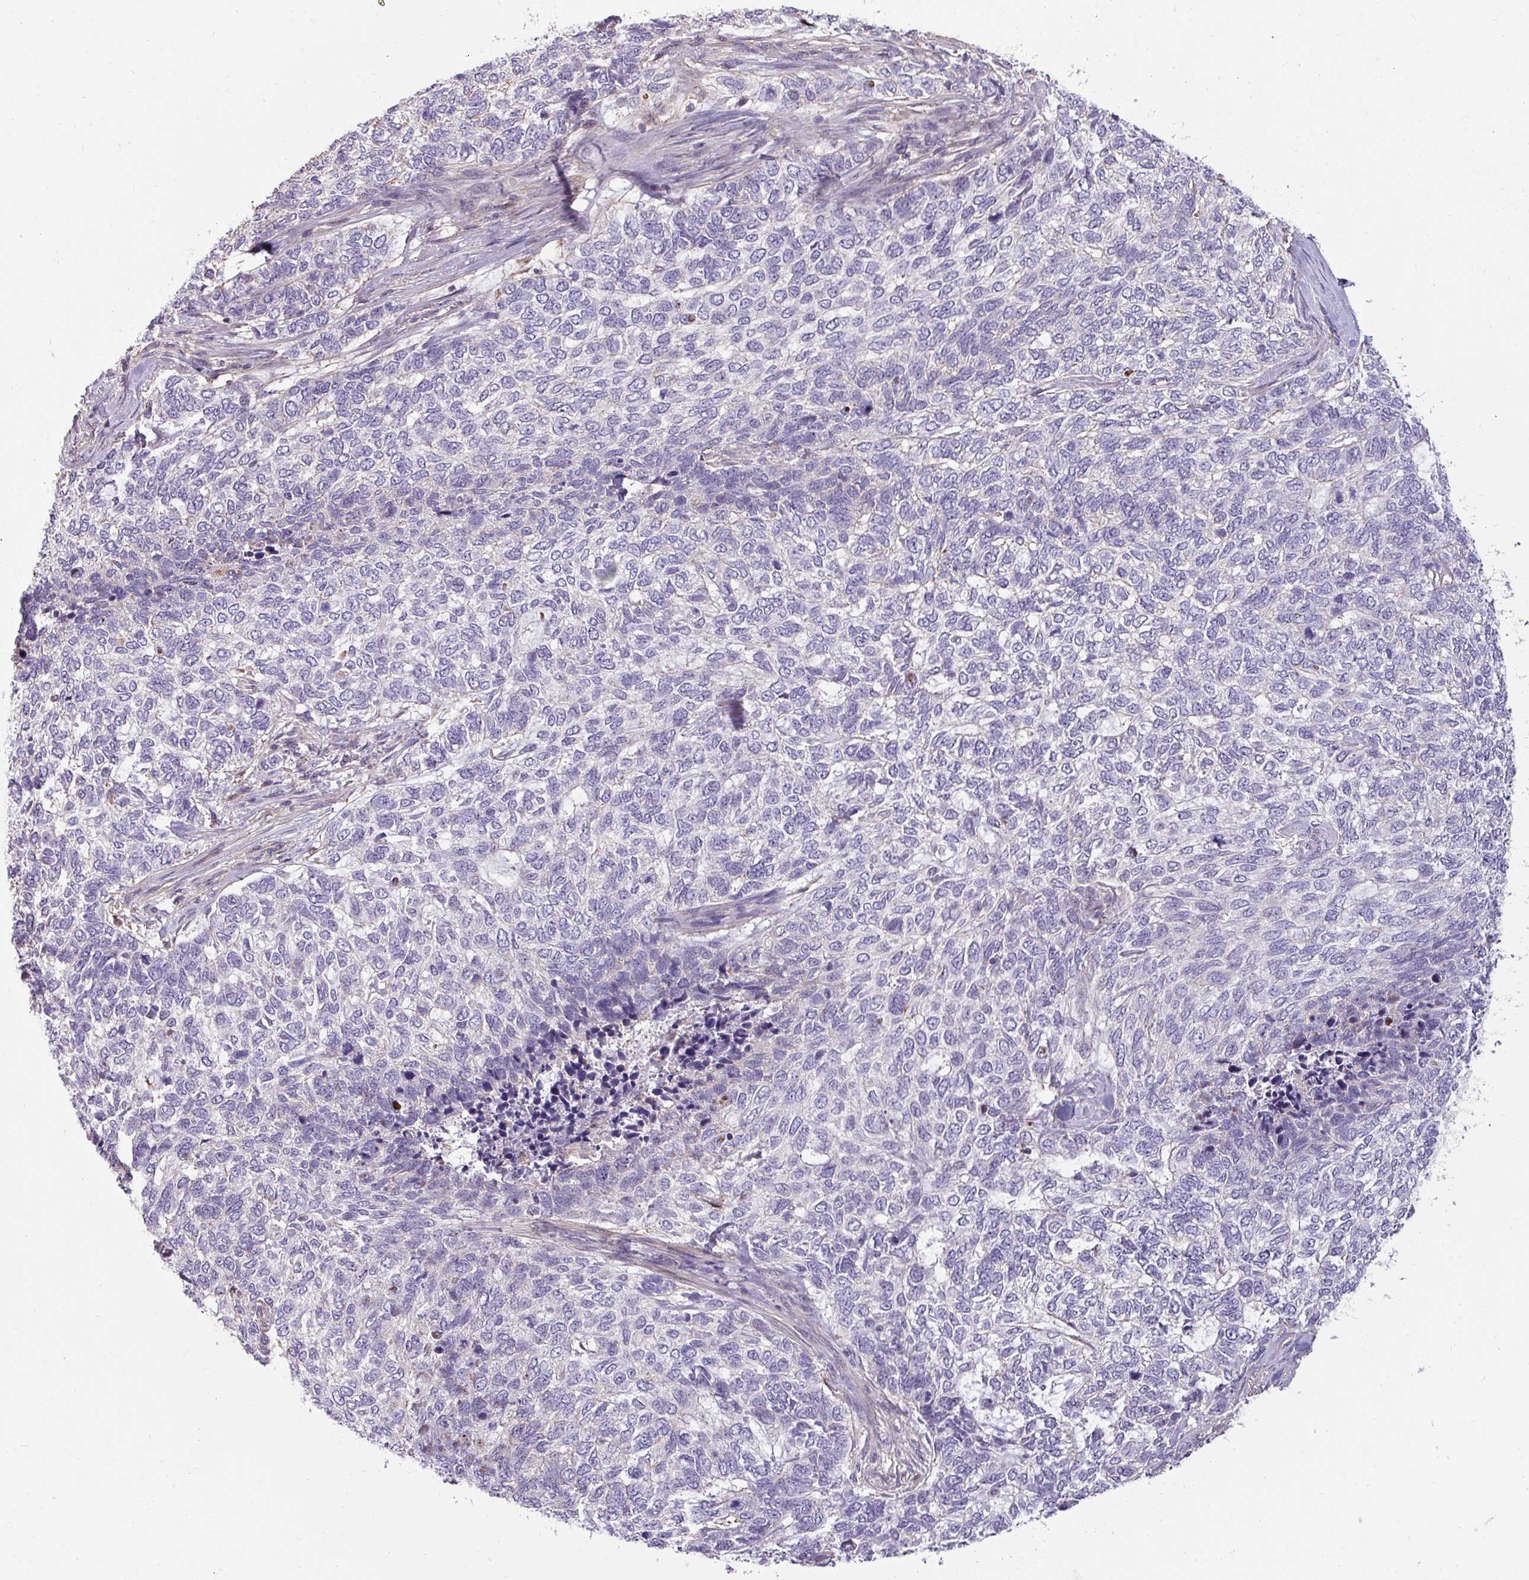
{"staining": {"intensity": "negative", "quantity": "none", "location": "none"}, "tissue": "skin cancer", "cell_type": "Tumor cells", "image_type": "cancer", "snomed": [{"axis": "morphology", "description": "Basal cell carcinoma"}, {"axis": "topography", "description": "Skin"}], "caption": "Histopathology image shows no protein expression in tumor cells of skin cancer (basal cell carcinoma) tissue.", "gene": "ZNF835", "patient": {"sex": "female", "age": 65}}